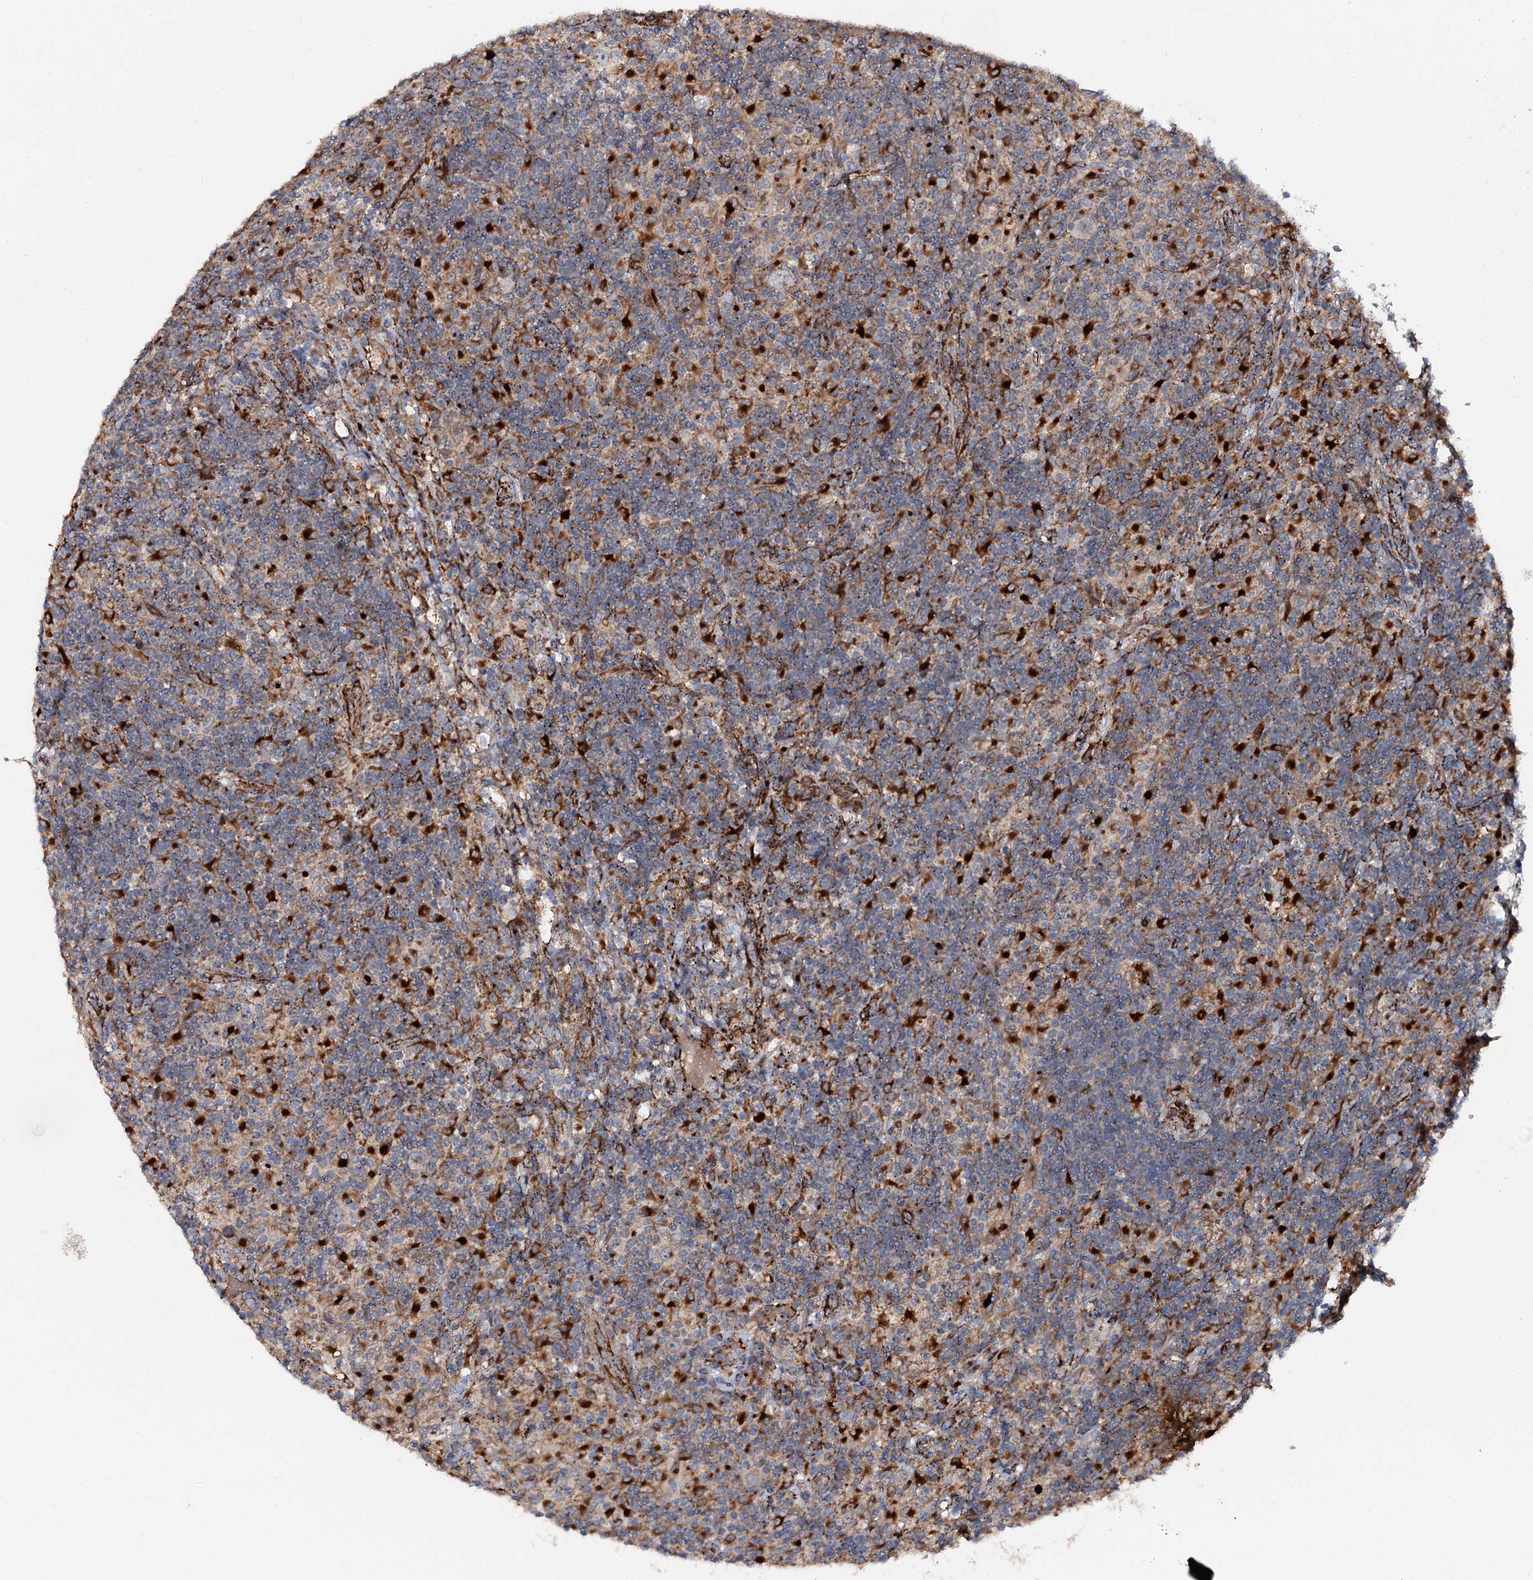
{"staining": {"intensity": "moderate", "quantity": "<25%", "location": "cytoplasmic/membranous"}, "tissue": "lymphoma", "cell_type": "Tumor cells", "image_type": "cancer", "snomed": [{"axis": "morphology", "description": "Hodgkin's disease, NOS"}, {"axis": "topography", "description": "Lymph node"}], "caption": "This is an image of immunohistochemistry staining of lymphoma, which shows moderate positivity in the cytoplasmic/membranous of tumor cells.", "gene": "GBA1", "patient": {"sex": "male", "age": 70}}